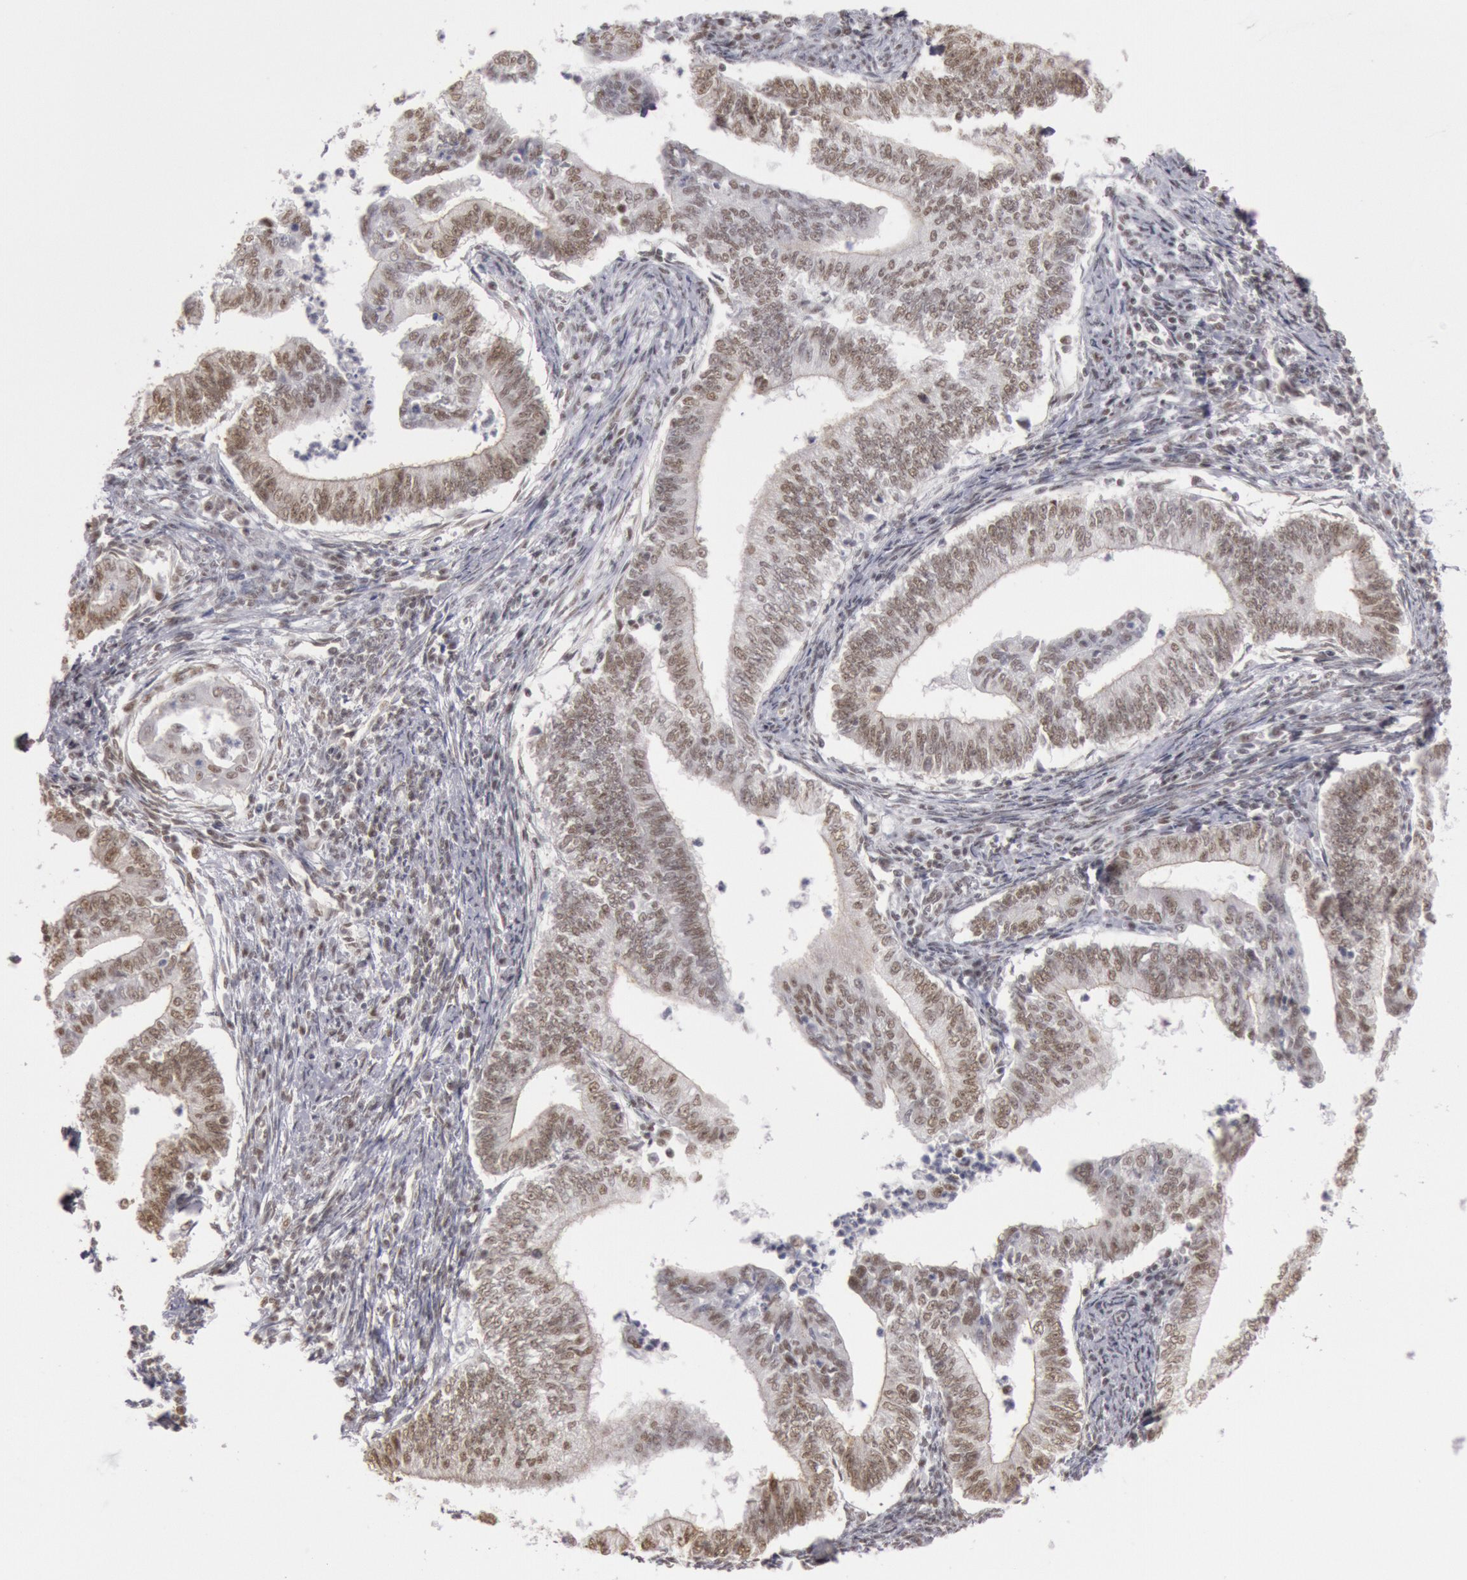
{"staining": {"intensity": "moderate", "quantity": "25%-75%", "location": "nuclear"}, "tissue": "endometrial cancer", "cell_type": "Tumor cells", "image_type": "cancer", "snomed": [{"axis": "morphology", "description": "Adenocarcinoma, NOS"}, {"axis": "topography", "description": "Endometrium"}], "caption": "Endometrial adenocarcinoma stained with a protein marker exhibits moderate staining in tumor cells.", "gene": "ESS2", "patient": {"sex": "female", "age": 66}}